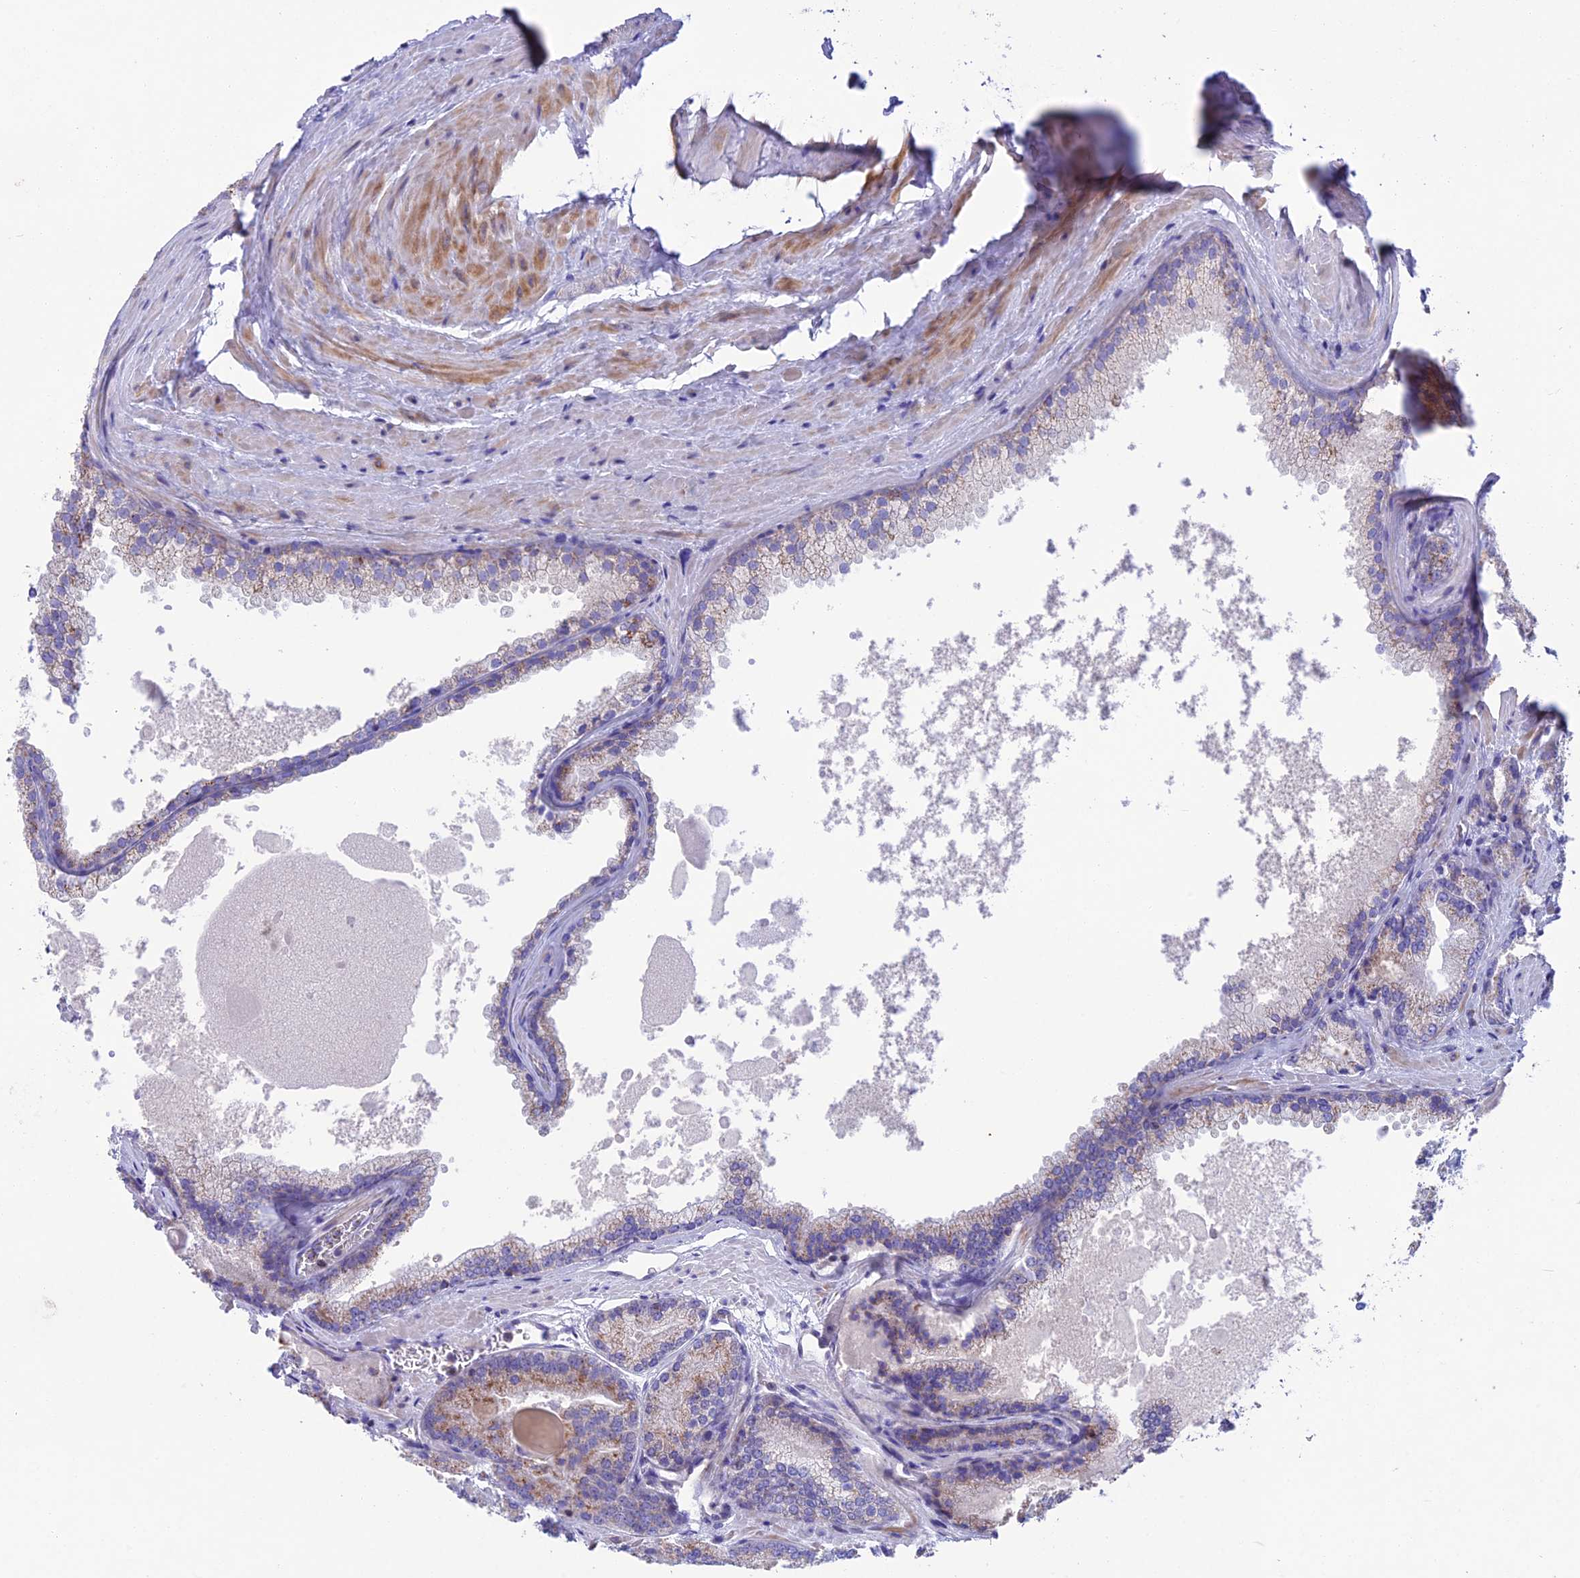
{"staining": {"intensity": "moderate", "quantity": ">75%", "location": "cytoplasmic/membranous"}, "tissue": "prostate cancer", "cell_type": "Tumor cells", "image_type": "cancer", "snomed": [{"axis": "morphology", "description": "Adenocarcinoma, Low grade"}, {"axis": "topography", "description": "Prostate"}], "caption": "This image displays immunohistochemistry staining of human prostate adenocarcinoma (low-grade), with medium moderate cytoplasmic/membranous positivity in about >75% of tumor cells.", "gene": "CS", "patient": {"sex": "male", "age": 74}}